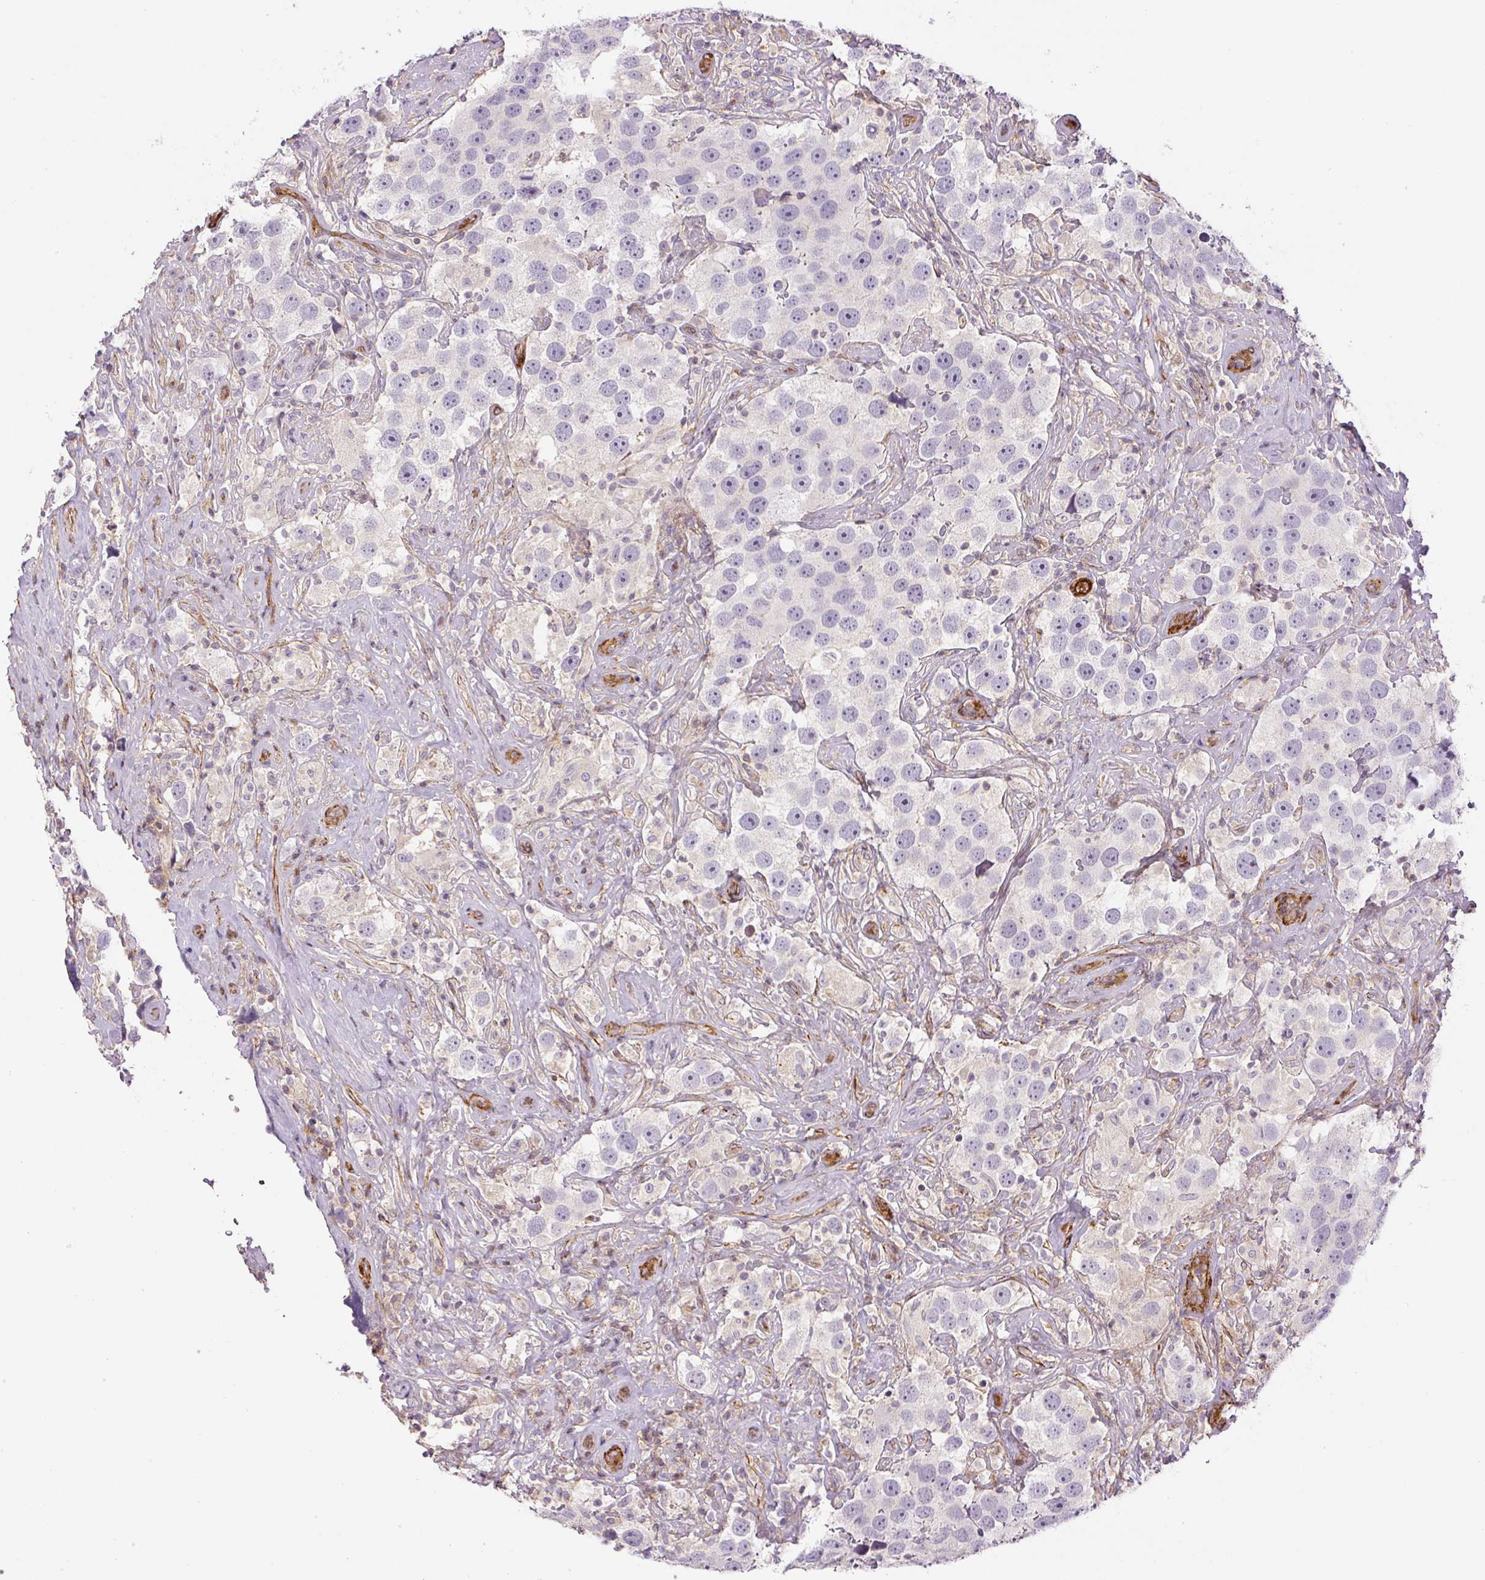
{"staining": {"intensity": "negative", "quantity": "none", "location": "none"}, "tissue": "testis cancer", "cell_type": "Tumor cells", "image_type": "cancer", "snomed": [{"axis": "morphology", "description": "Seminoma, NOS"}, {"axis": "topography", "description": "Testis"}], "caption": "IHC of human seminoma (testis) reveals no expression in tumor cells.", "gene": "MYL12A", "patient": {"sex": "male", "age": 49}}